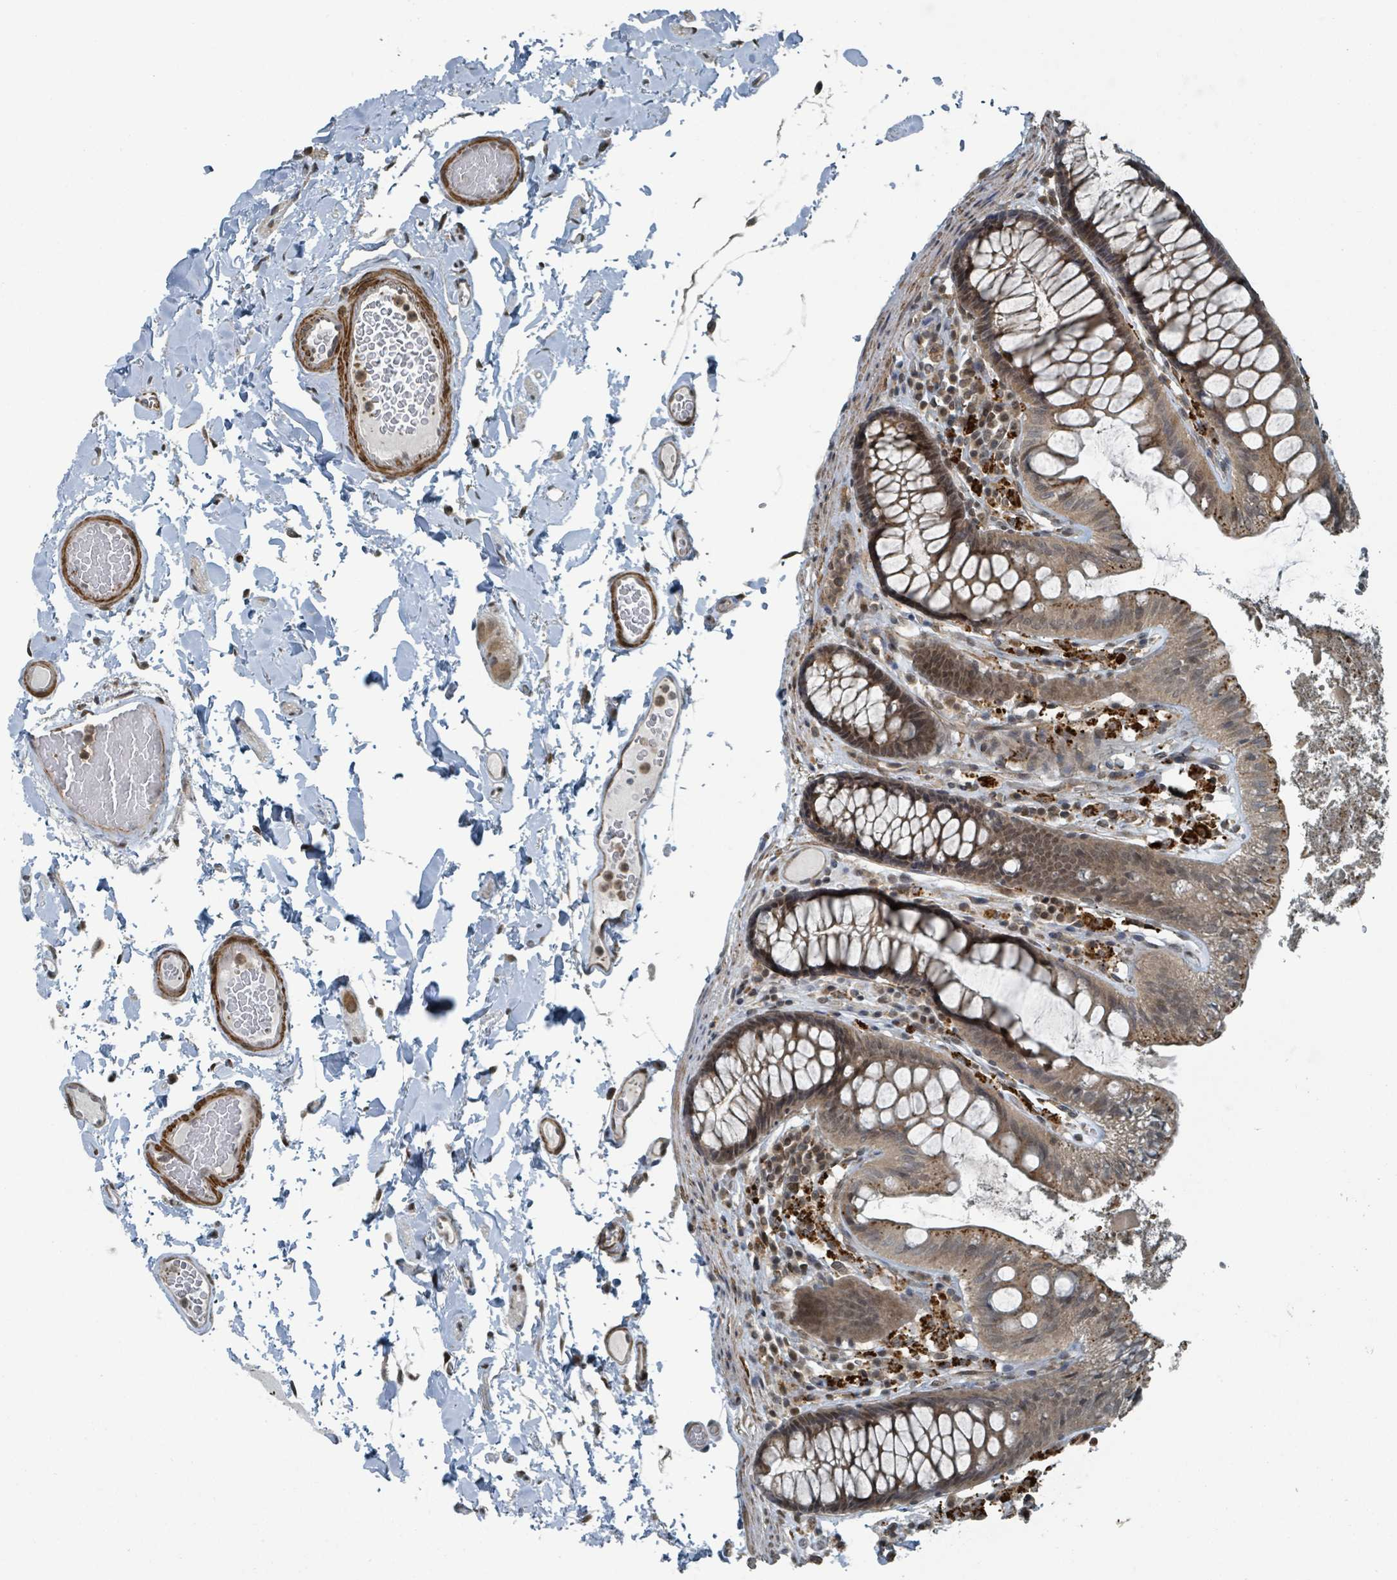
{"staining": {"intensity": "moderate", "quantity": ">75%", "location": "cytoplasmic/membranous,nuclear"}, "tissue": "colon", "cell_type": "Endothelial cells", "image_type": "normal", "snomed": [{"axis": "morphology", "description": "Normal tissue, NOS"}, {"axis": "topography", "description": "Colon"}], "caption": "IHC of normal human colon displays medium levels of moderate cytoplasmic/membranous,nuclear positivity in approximately >75% of endothelial cells. (IHC, brightfield microscopy, high magnification).", "gene": "PHIP", "patient": {"sex": "male", "age": 84}}